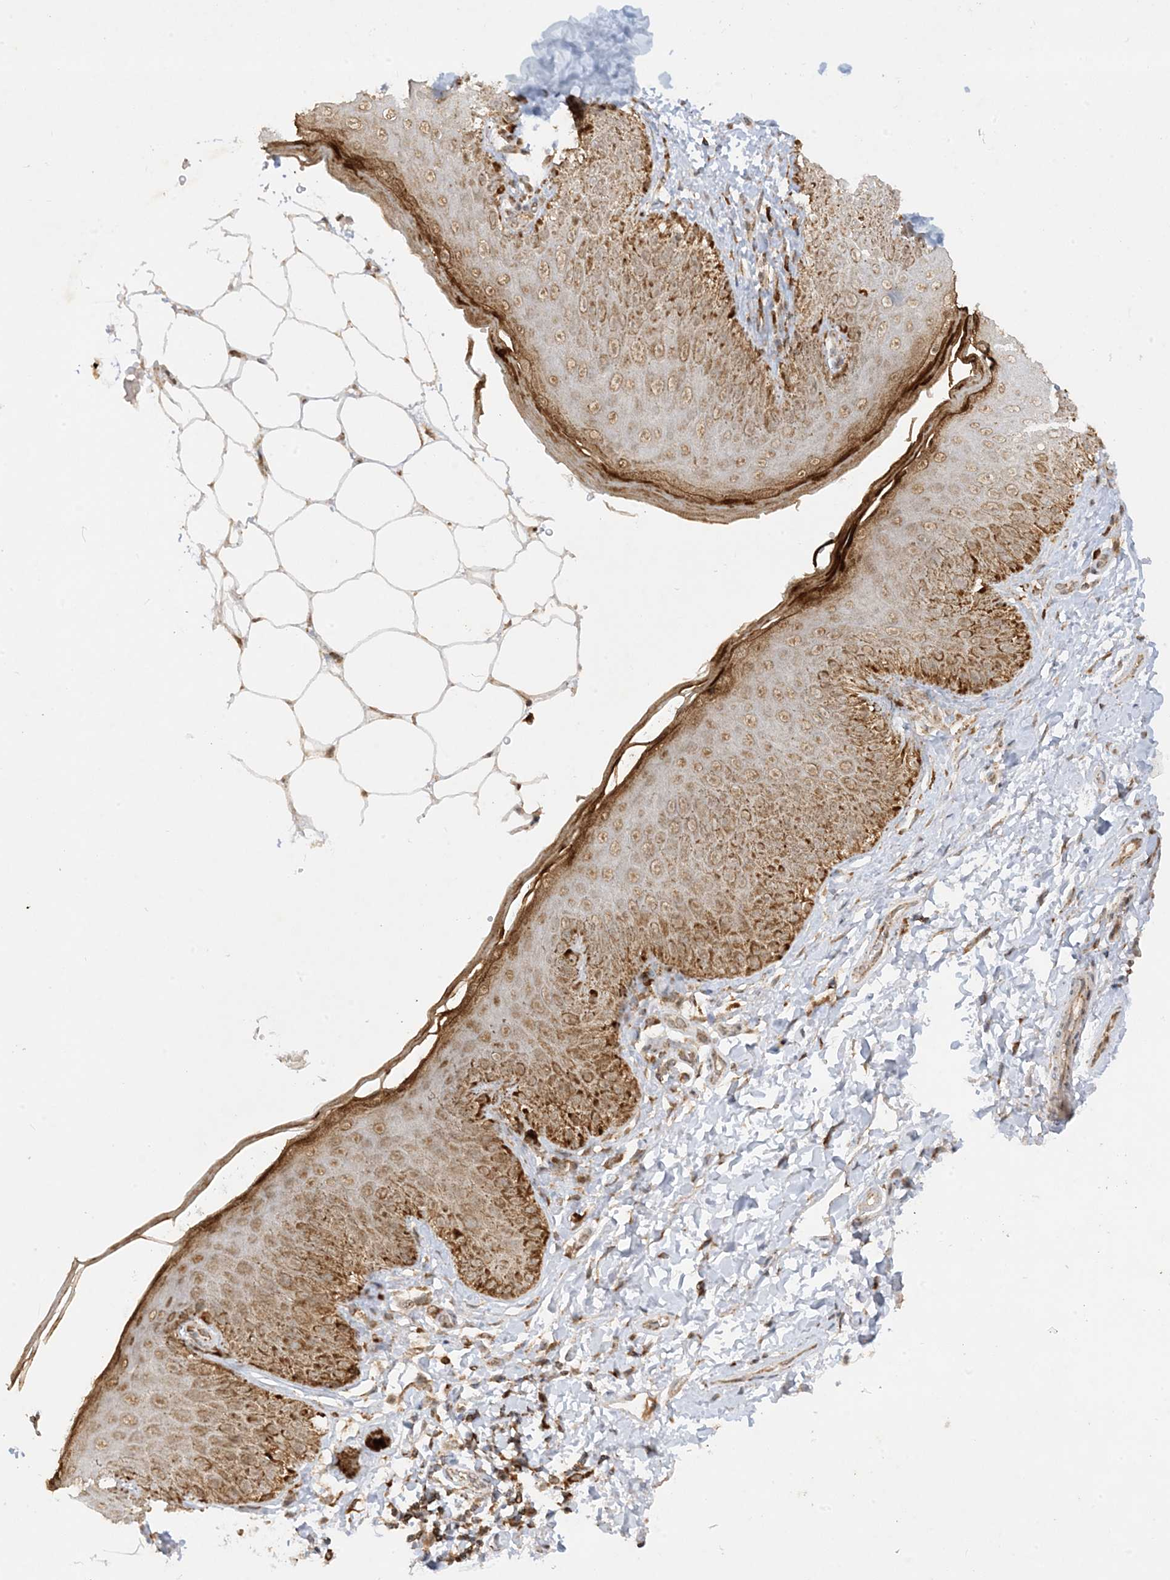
{"staining": {"intensity": "strong", "quantity": ">75%", "location": "cytoplasmic/membranous,nuclear"}, "tissue": "skin", "cell_type": "Epidermal cells", "image_type": "normal", "snomed": [{"axis": "morphology", "description": "Normal tissue, NOS"}, {"axis": "topography", "description": "Anal"}], "caption": "The image displays staining of normal skin, revealing strong cytoplasmic/membranous,nuclear protein expression (brown color) within epidermal cells. (DAB (3,3'-diaminobenzidine) IHC with brightfield microscopy, high magnification).", "gene": "NDUFAF3", "patient": {"sex": "male", "age": 44}}